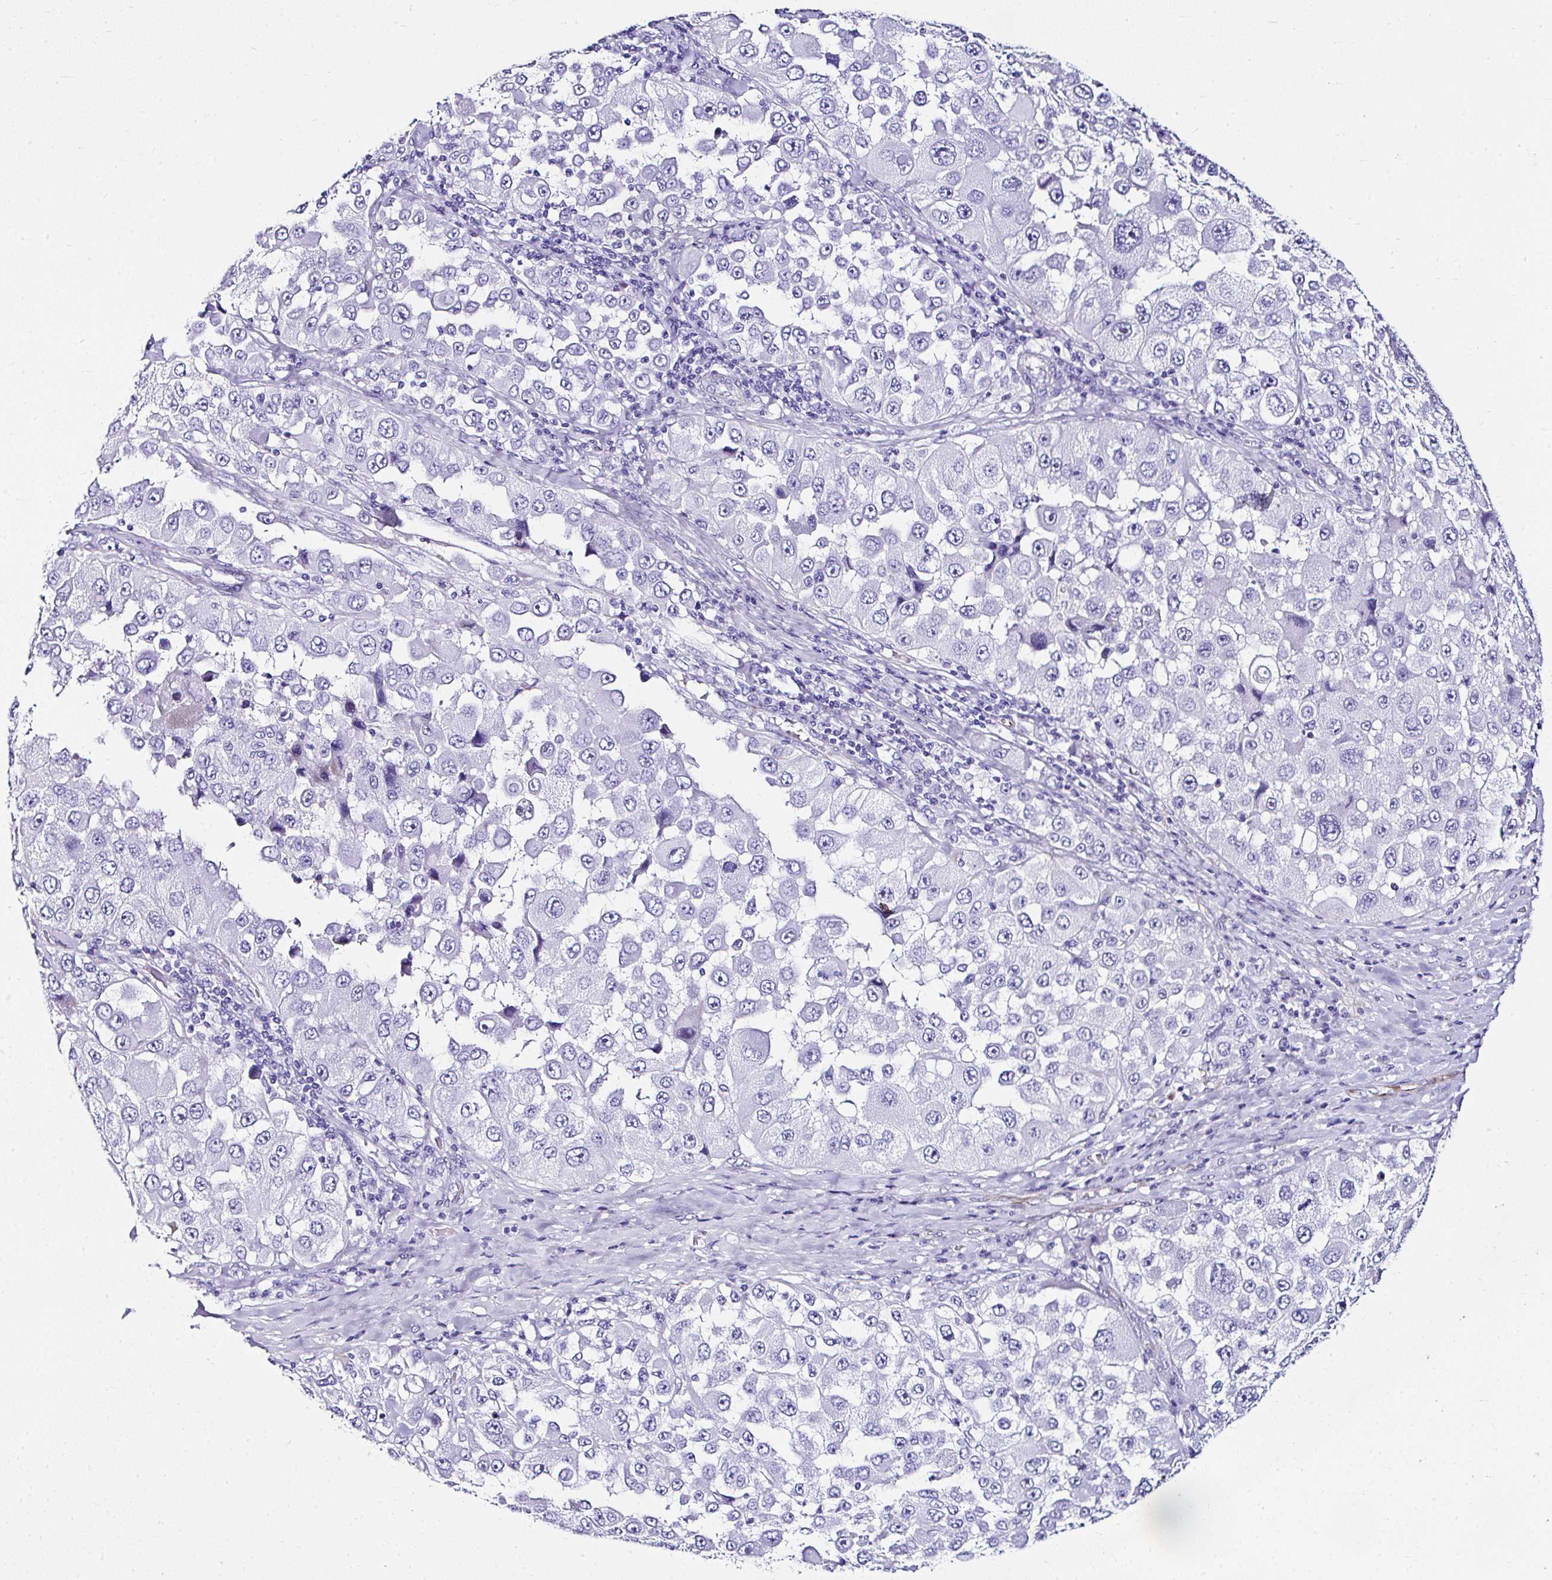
{"staining": {"intensity": "negative", "quantity": "none", "location": "none"}, "tissue": "melanoma", "cell_type": "Tumor cells", "image_type": "cancer", "snomed": [{"axis": "morphology", "description": "Malignant melanoma, Metastatic site"}, {"axis": "topography", "description": "Lymph node"}], "caption": "A micrograph of malignant melanoma (metastatic site) stained for a protein reveals no brown staining in tumor cells.", "gene": "DEPDC5", "patient": {"sex": "male", "age": 62}}